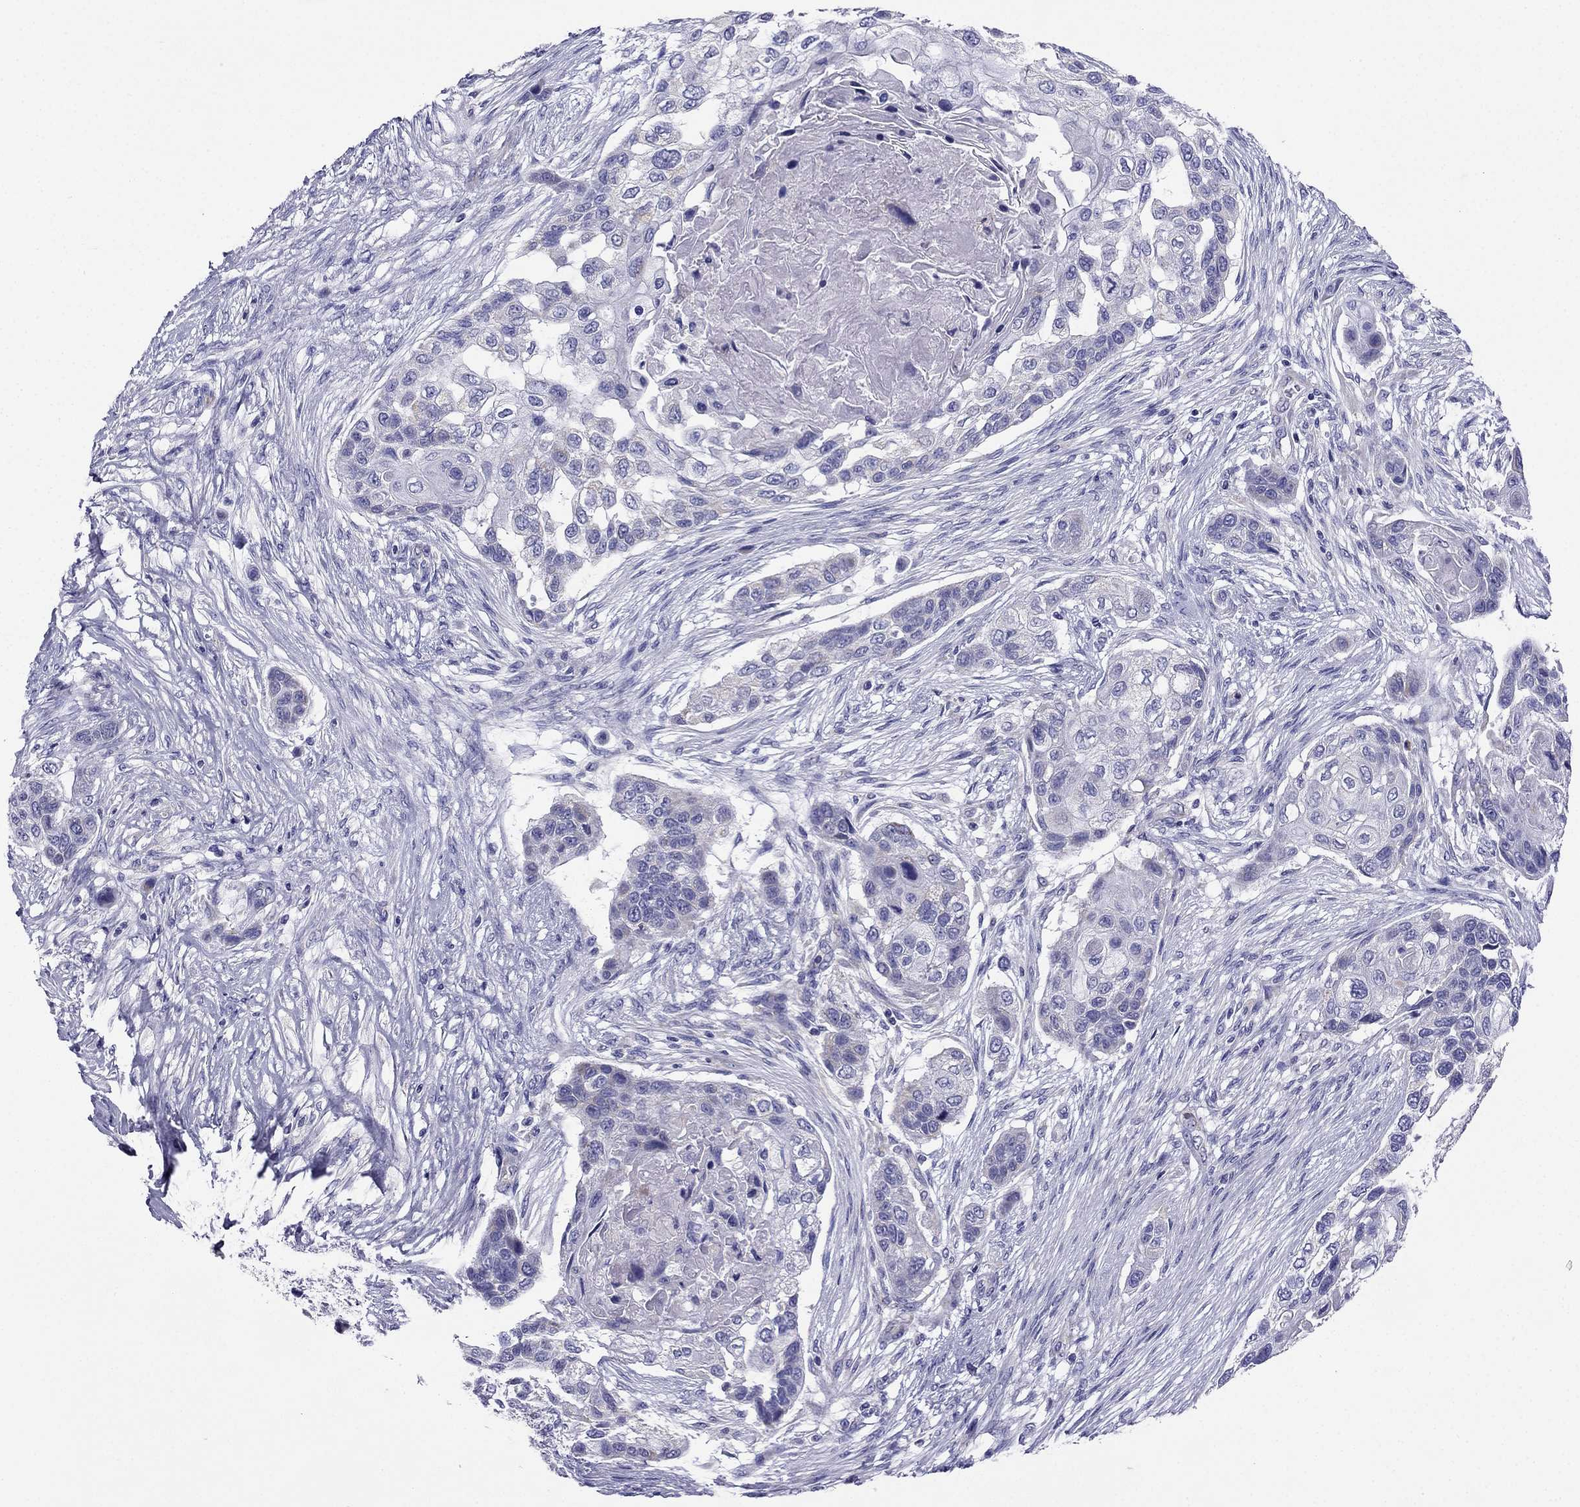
{"staining": {"intensity": "negative", "quantity": "none", "location": "none"}, "tissue": "lung cancer", "cell_type": "Tumor cells", "image_type": "cancer", "snomed": [{"axis": "morphology", "description": "Squamous cell carcinoma, NOS"}, {"axis": "topography", "description": "Lung"}], "caption": "Immunohistochemistry micrograph of neoplastic tissue: lung cancer (squamous cell carcinoma) stained with DAB reveals no significant protein expression in tumor cells.", "gene": "KIF5A", "patient": {"sex": "male", "age": 69}}